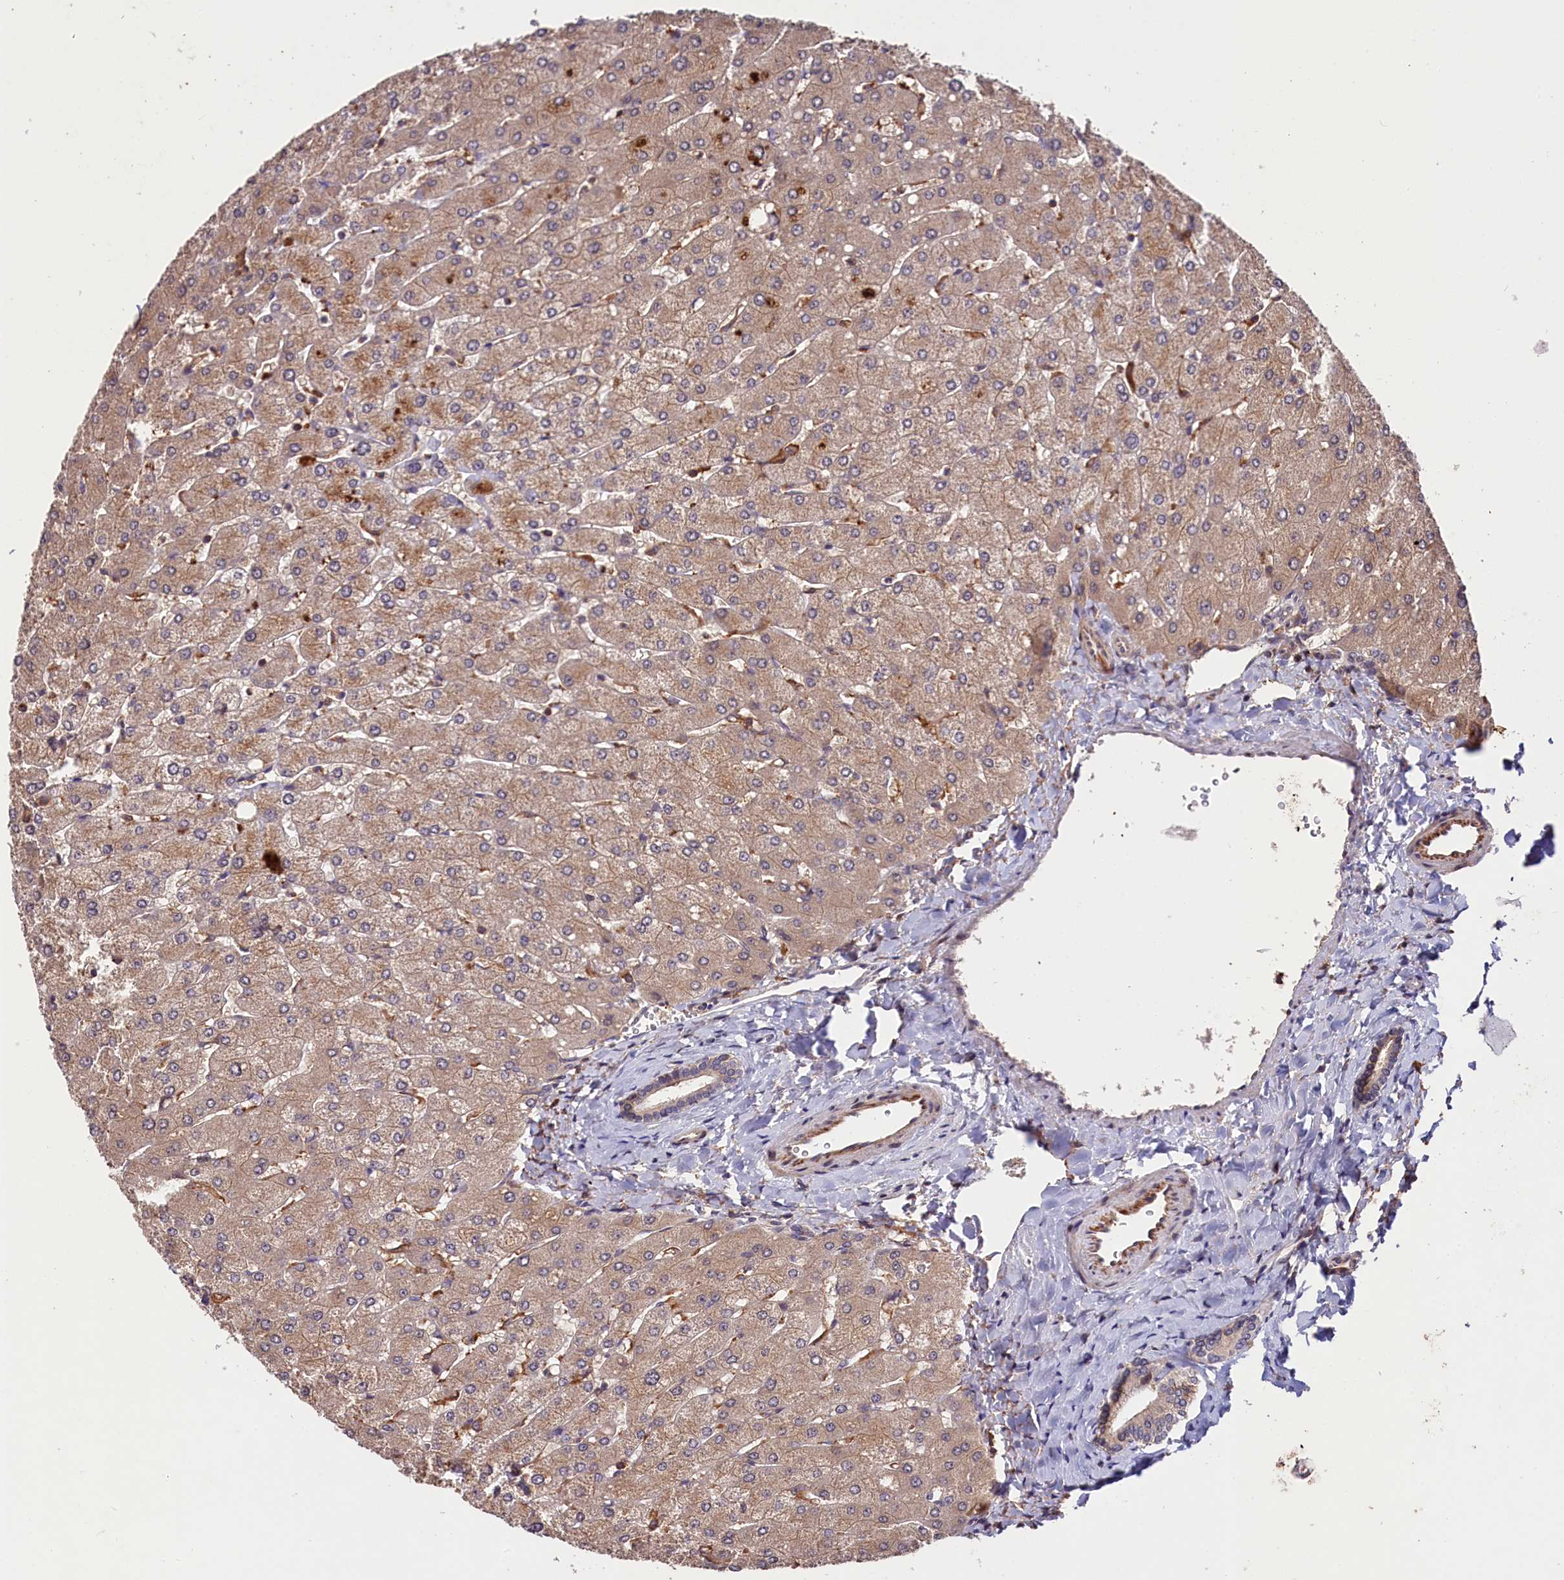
{"staining": {"intensity": "negative", "quantity": "none", "location": "none"}, "tissue": "liver", "cell_type": "Cholangiocytes", "image_type": "normal", "snomed": [{"axis": "morphology", "description": "Normal tissue, NOS"}, {"axis": "topography", "description": "Liver"}], "caption": "Immunohistochemical staining of normal liver displays no significant expression in cholangiocytes.", "gene": "CACNA1H", "patient": {"sex": "male", "age": 55}}